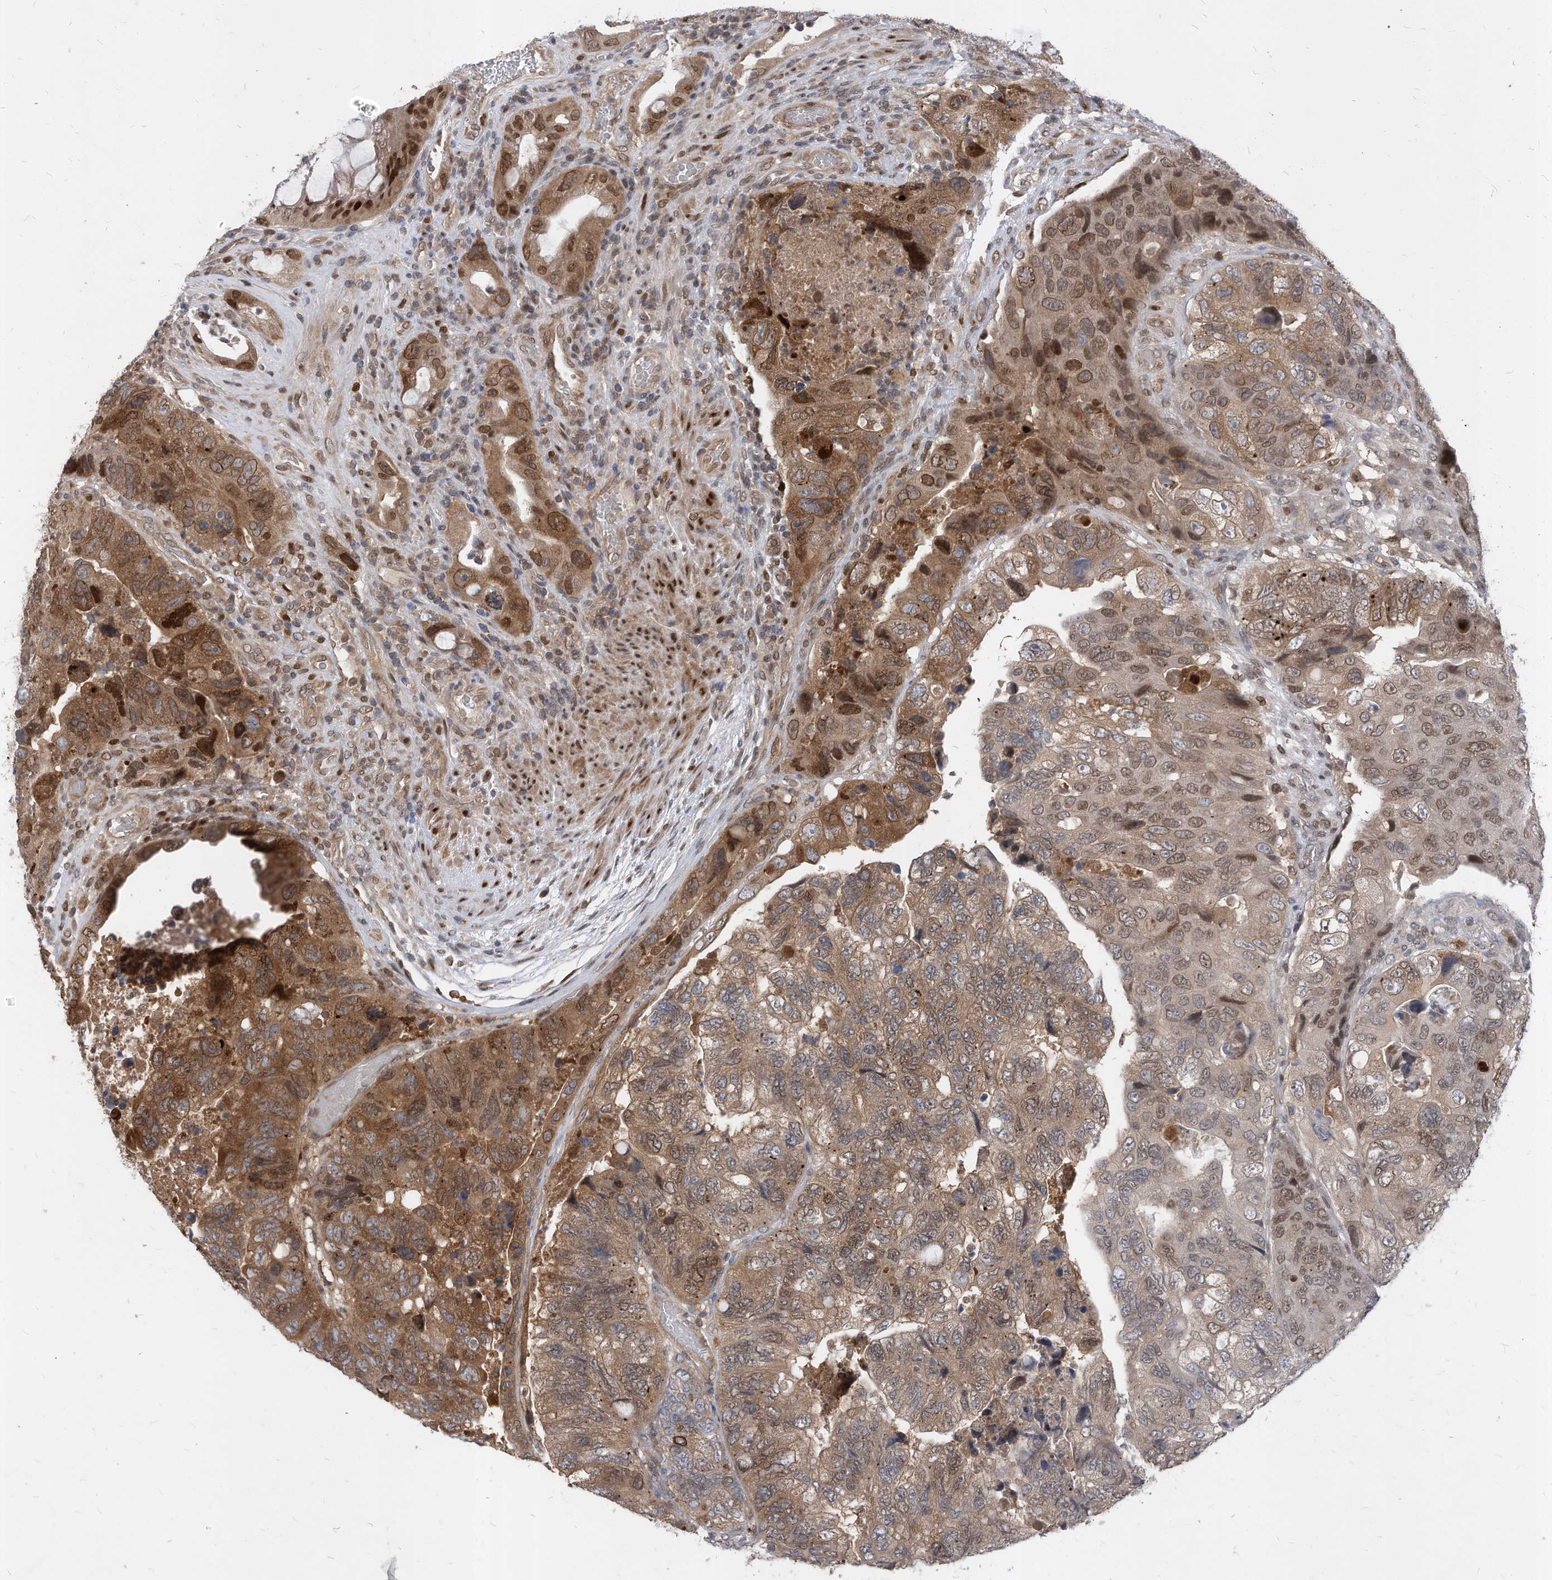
{"staining": {"intensity": "moderate", "quantity": ">75%", "location": "cytoplasmic/membranous,nuclear"}, "tissue": "colorectal cancer", "cell_type": "Tumor cells", "image_type": "cancer", "snomed": [{"axis": "morphology", "description": "Adenocarcinoma, NOS"}, {"axis": "topography", "description": "Rectum"}], "caption": "IHC (DAB (3,3'-diaminobenzidine)) staining of human adenocarcinoma (colorectal) demonstrates moderate cytoplasmic/membranous and nuclear protein staining in about >75% of tumor cells. The staining was performed using DAB (3,3'-diaminobenzidine), with brown indicating positive protein expression. Nuclei are stained blue with hematoxylin.", "gene": "KPNB1", "patient": {"sex": "male", "age": 63}}